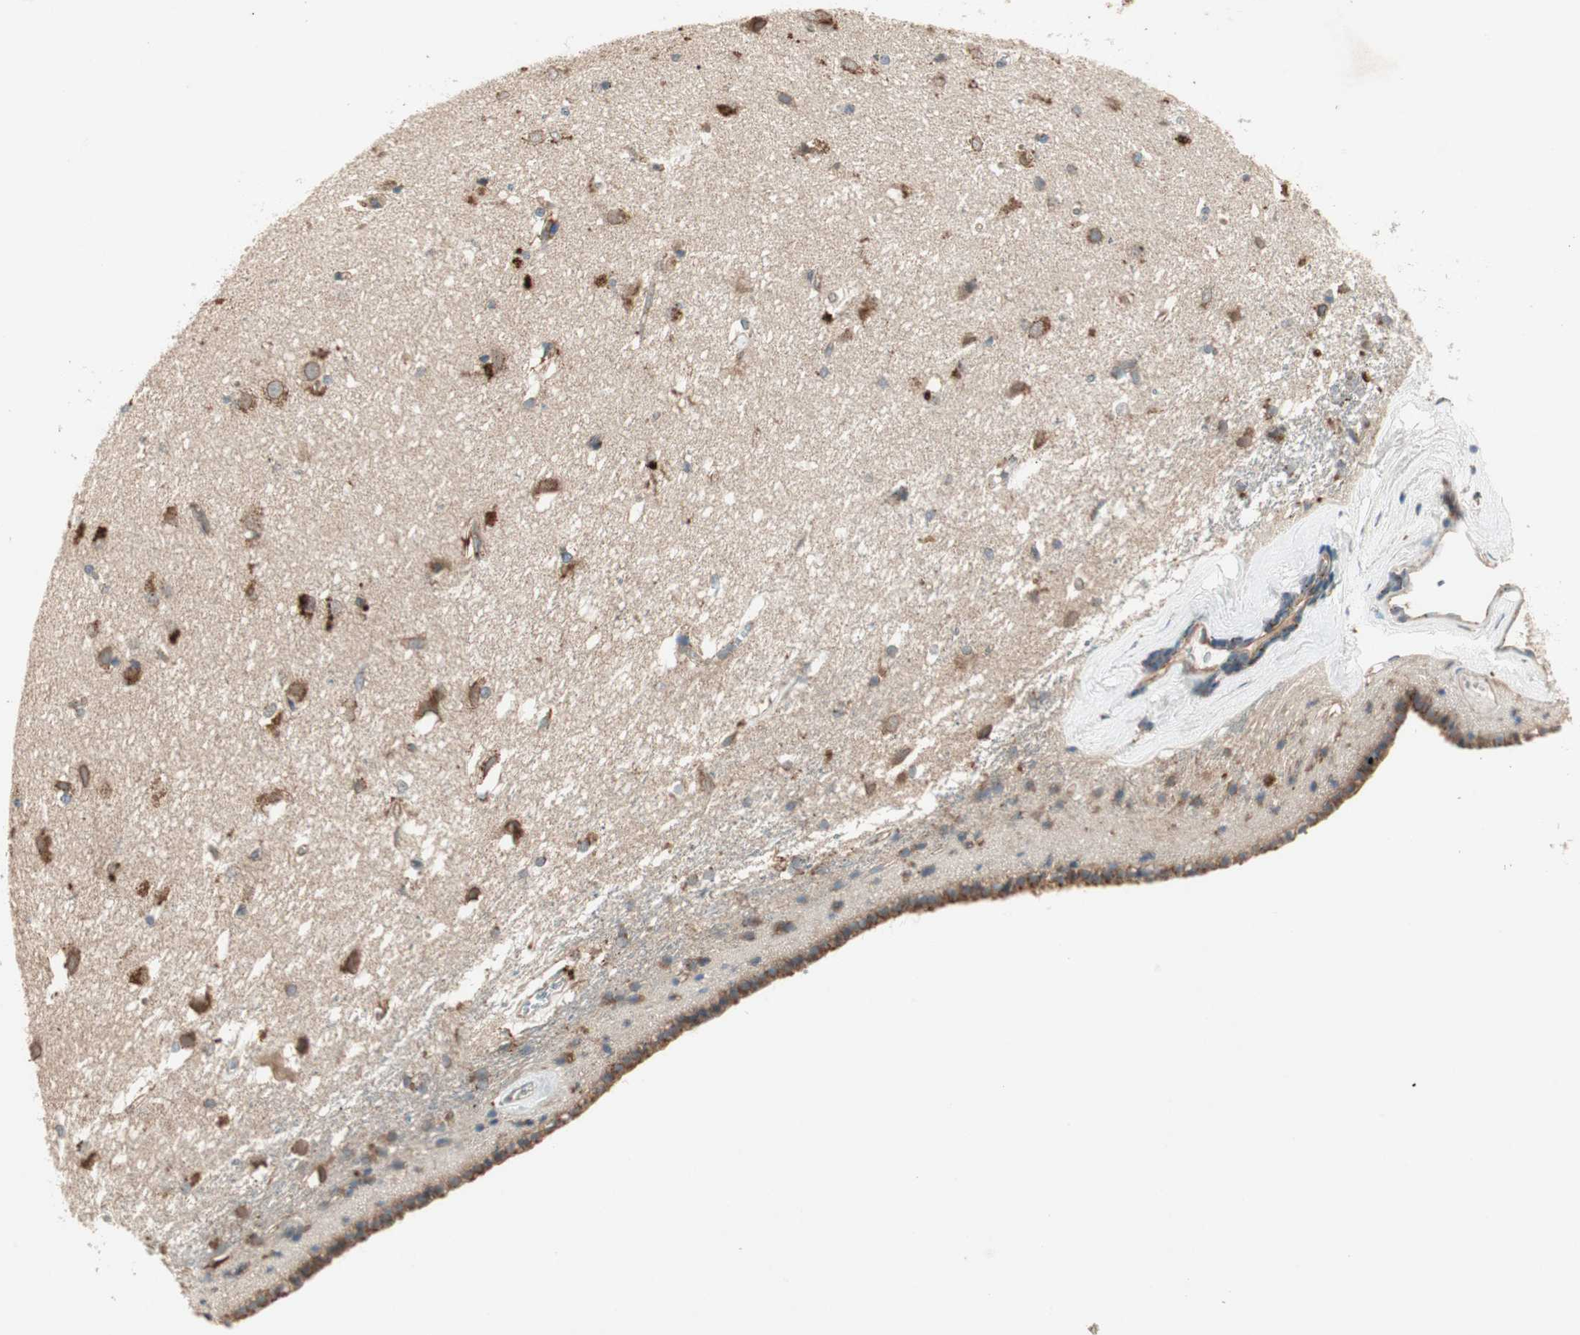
{"staining": {"intensity": "strong", "quantity": "25%-75%", "location": "cytoplasmic/membranous"}, "tissue": "caudate", "cell_type": "Glial cells", "image_type": "normal", "snomed": [{"axis": "morphology", "description": "Normal tissue, NOS"}, {"axis": "topography", "description": "Lateral ventricle wall"}], "caption": "Caudate stained with a brown dye displays strong cytoplasmic/membranous positive expression in about 25%-75% of glial cells.", "gene": "CHADL", "patient": {"sex": "female", "age": 19}}